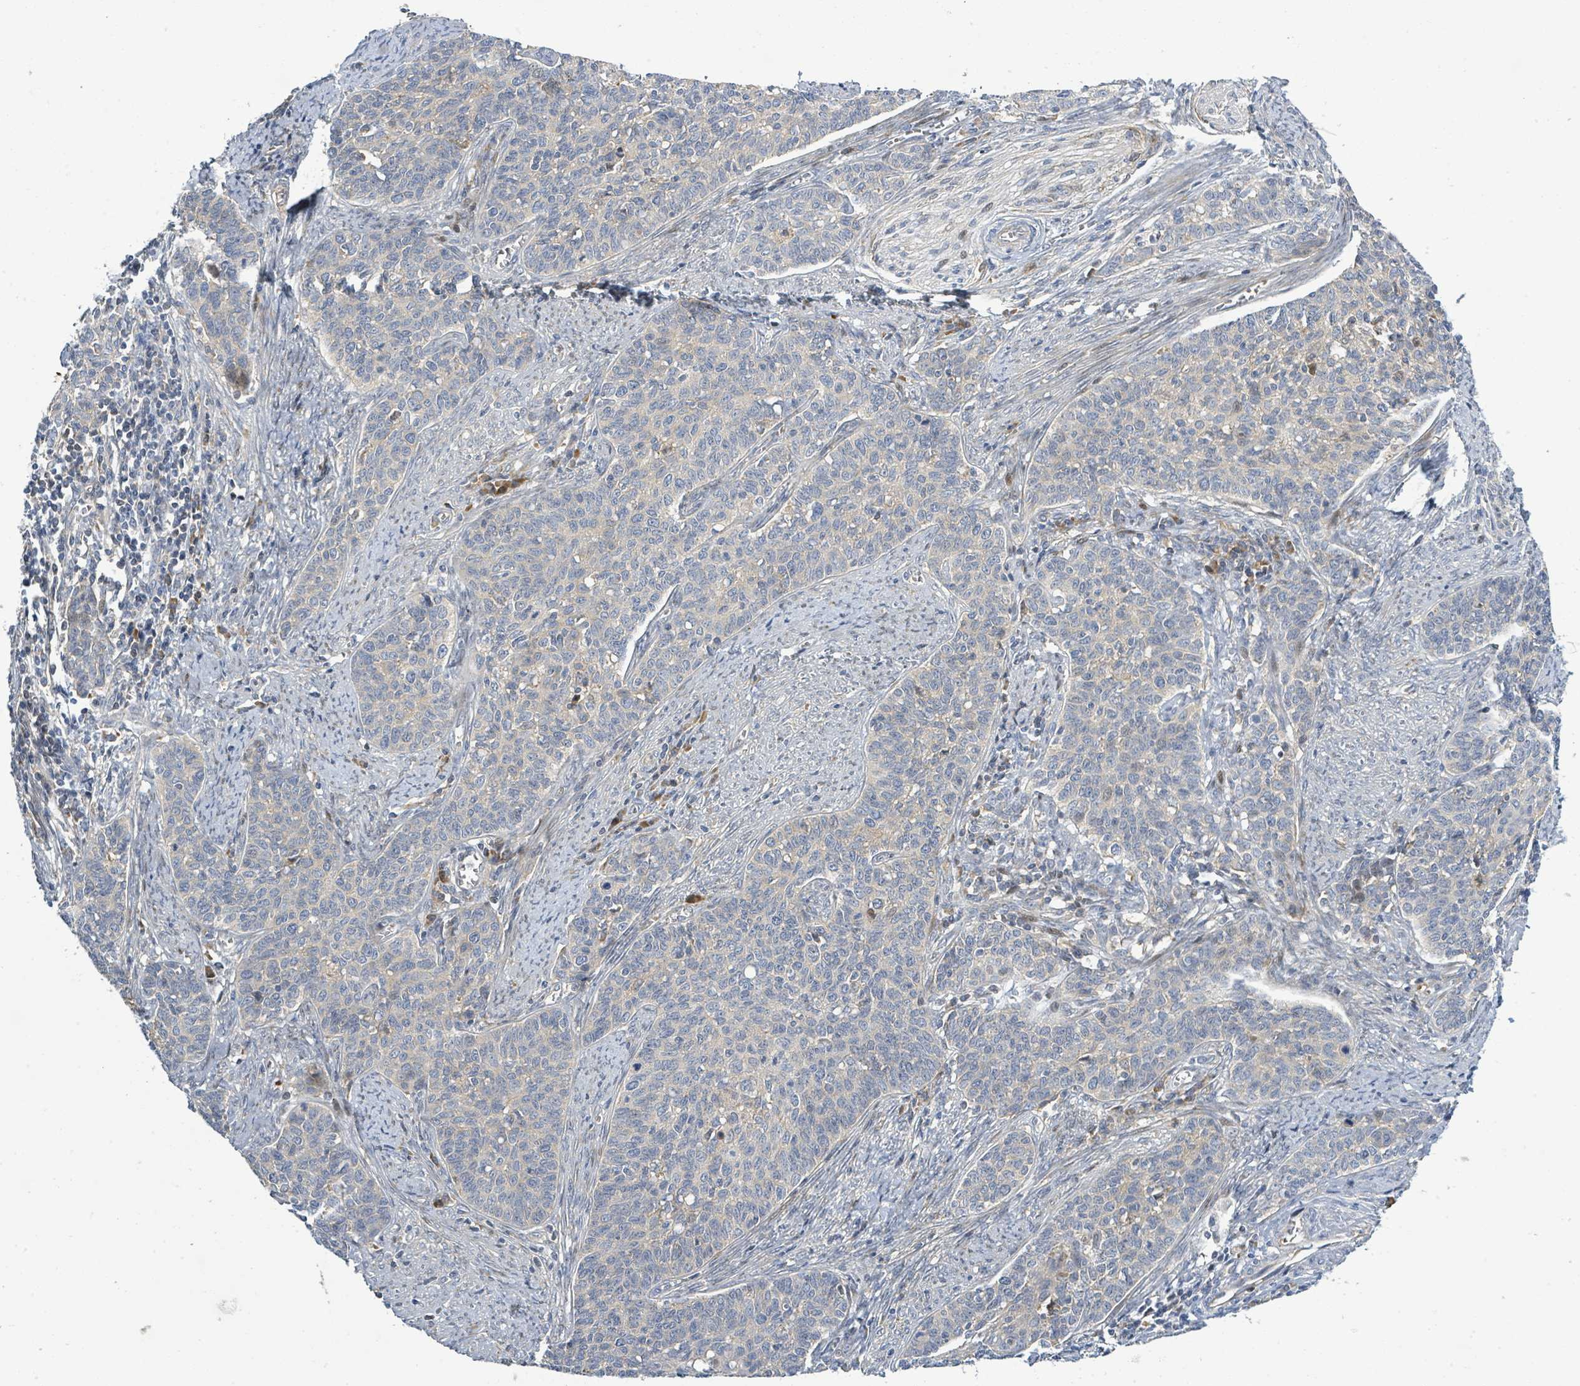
{"staining": {"intensity": "negative", "quantity": "none", "location": "none"}, "tissue": "cervical cancer", "cell_type": "Tumor cells", "image_type": "cancer", "snomed": [{"axis": "morphology", "description": "Squamous cell carcinoma, NOS"}, {"axis": "topography", "description": "Cervix"}], "caption": "The image shows no staining of tumor cells in squamous cell carcinoma (cervical).", "gene": "CFAP210", "patient": {"sex": "female", "age": 39}}